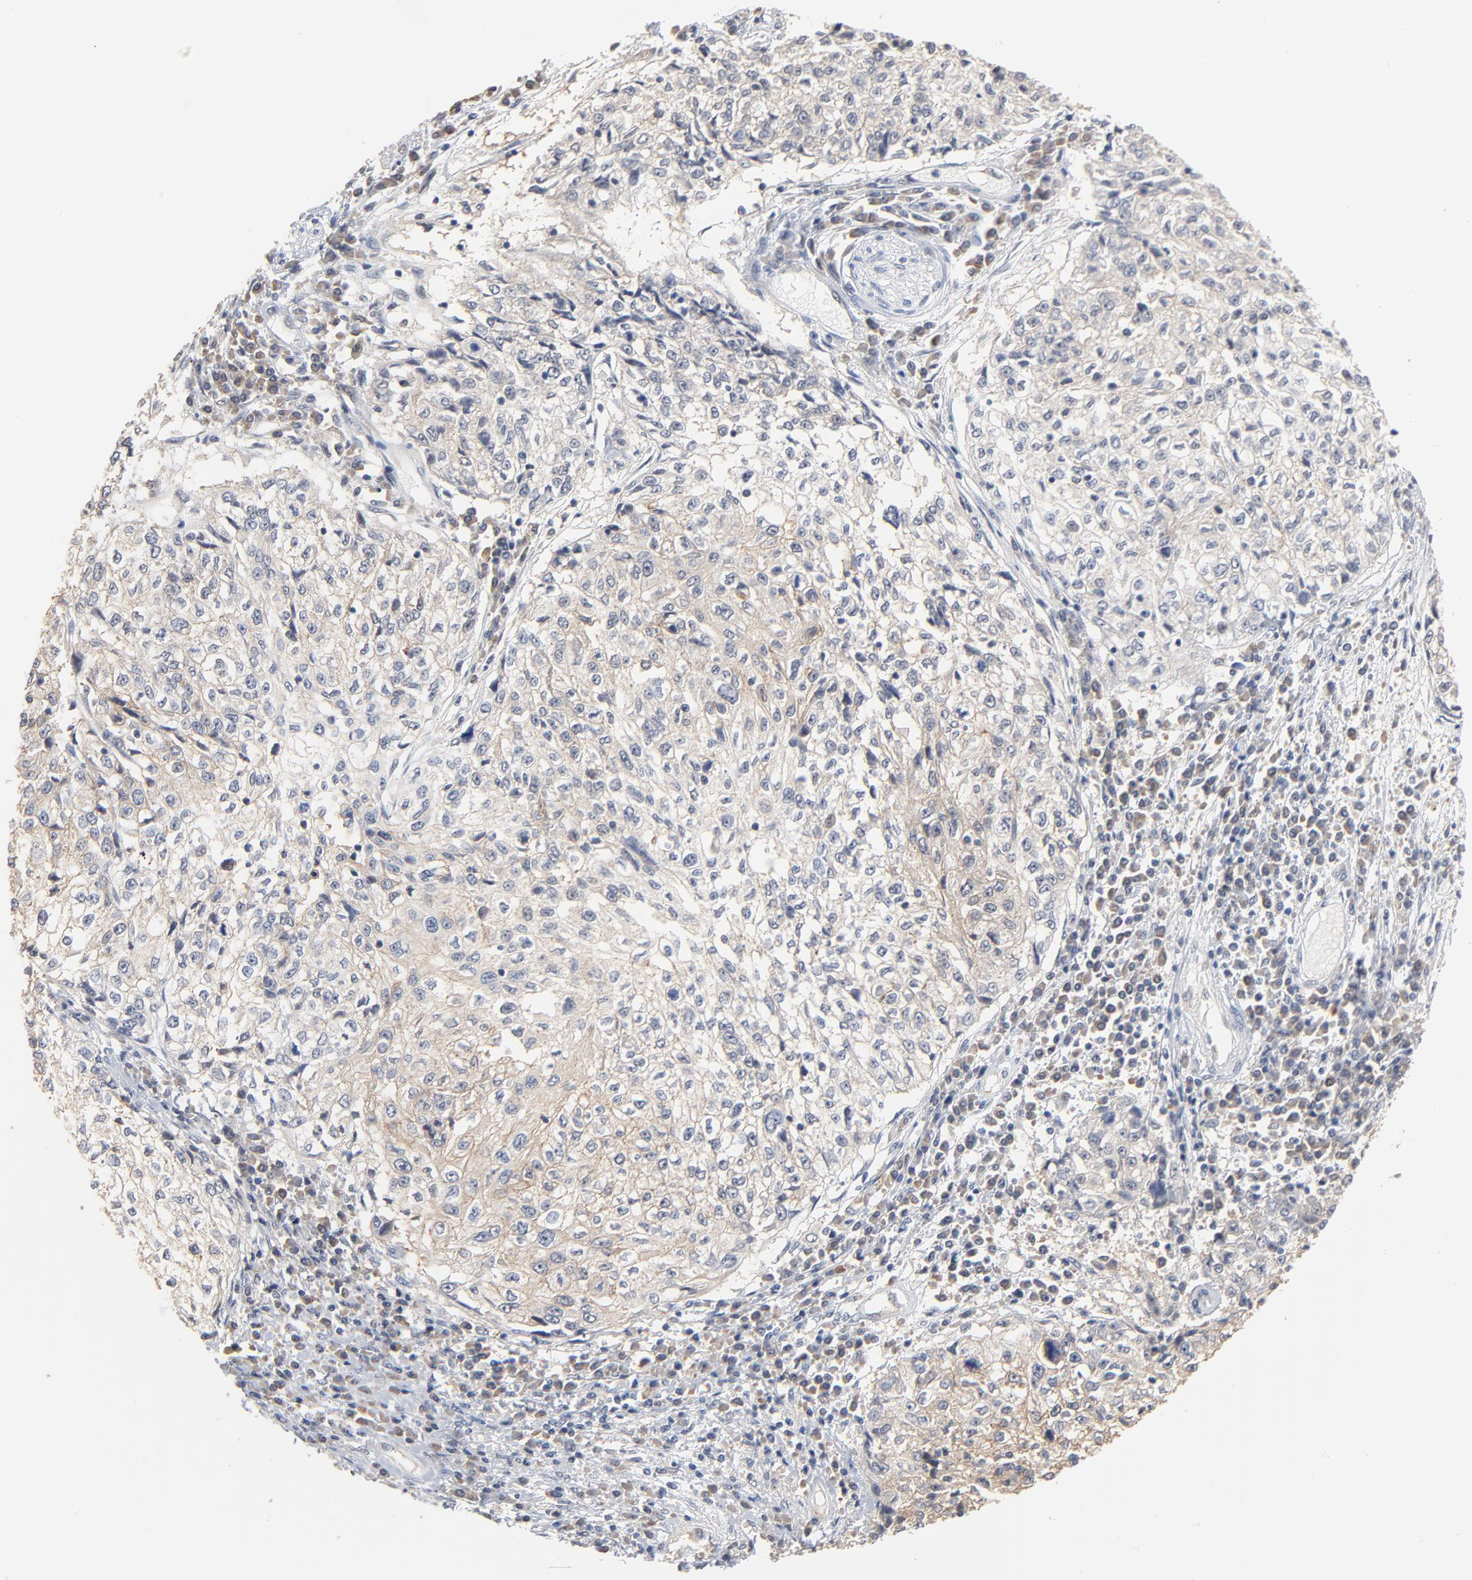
{"staining": {"intensity": "weak", "quantity": ">75%", "location": "cytoplasmic/membranous"}, "tissue": "cervical cancer", "cell_type": "Tumor cells", "image_type": "cancer", "snomed": [{"axis": "morphology", "description": "Squamous cell carcinoma, NOS"}, {"axis": "topography", "description": "Cervix"}], "caption": "Protein expression analysis of cervical squamous cell carcinoma exhibits weak cytoplasmic/membranous positivity in about >75% of tumor cells.", "gene": "EPCAM", "patient": {"sex": "female", "age": 57}}